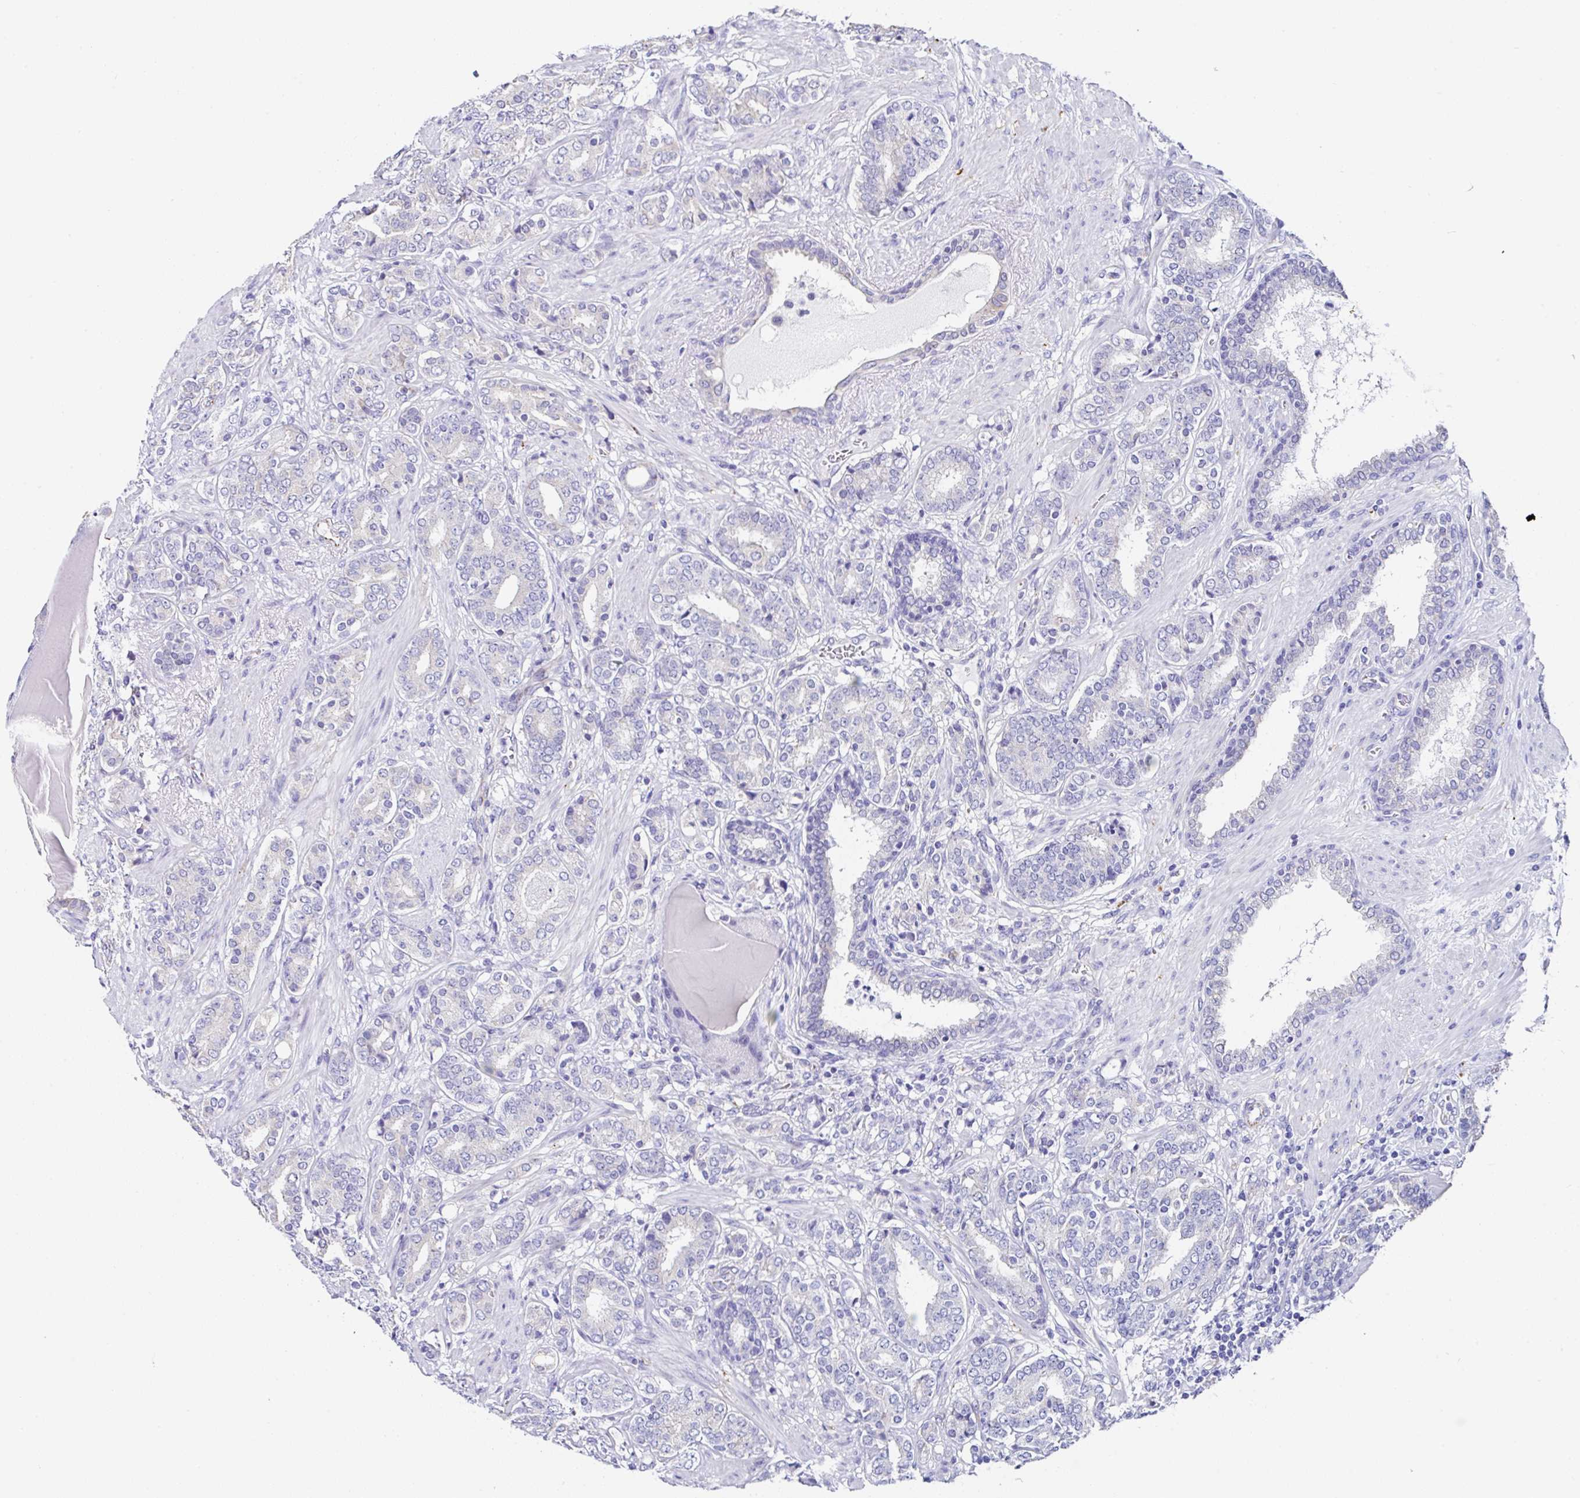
{"staining": {"intensity": "negative", "quantity": "none", "location": "none"}, "tissue": "prostate cancer", "cell_type": "Tumor cells", "image_type": "cancer", "snomed": [{"axis": "morphology", "description": "Adenocarcinoma, High grade"}, {"axis": "topography", "description": "Prostate"}], "caption": "This is an immunohistochemistry histopathology image of human prostate cancer (adenocarcinoma (high-grade)). There is no expression in tumor cells.", "gene": "TMPRSS11E", "patient": {"sex": "male", "age": 62}}